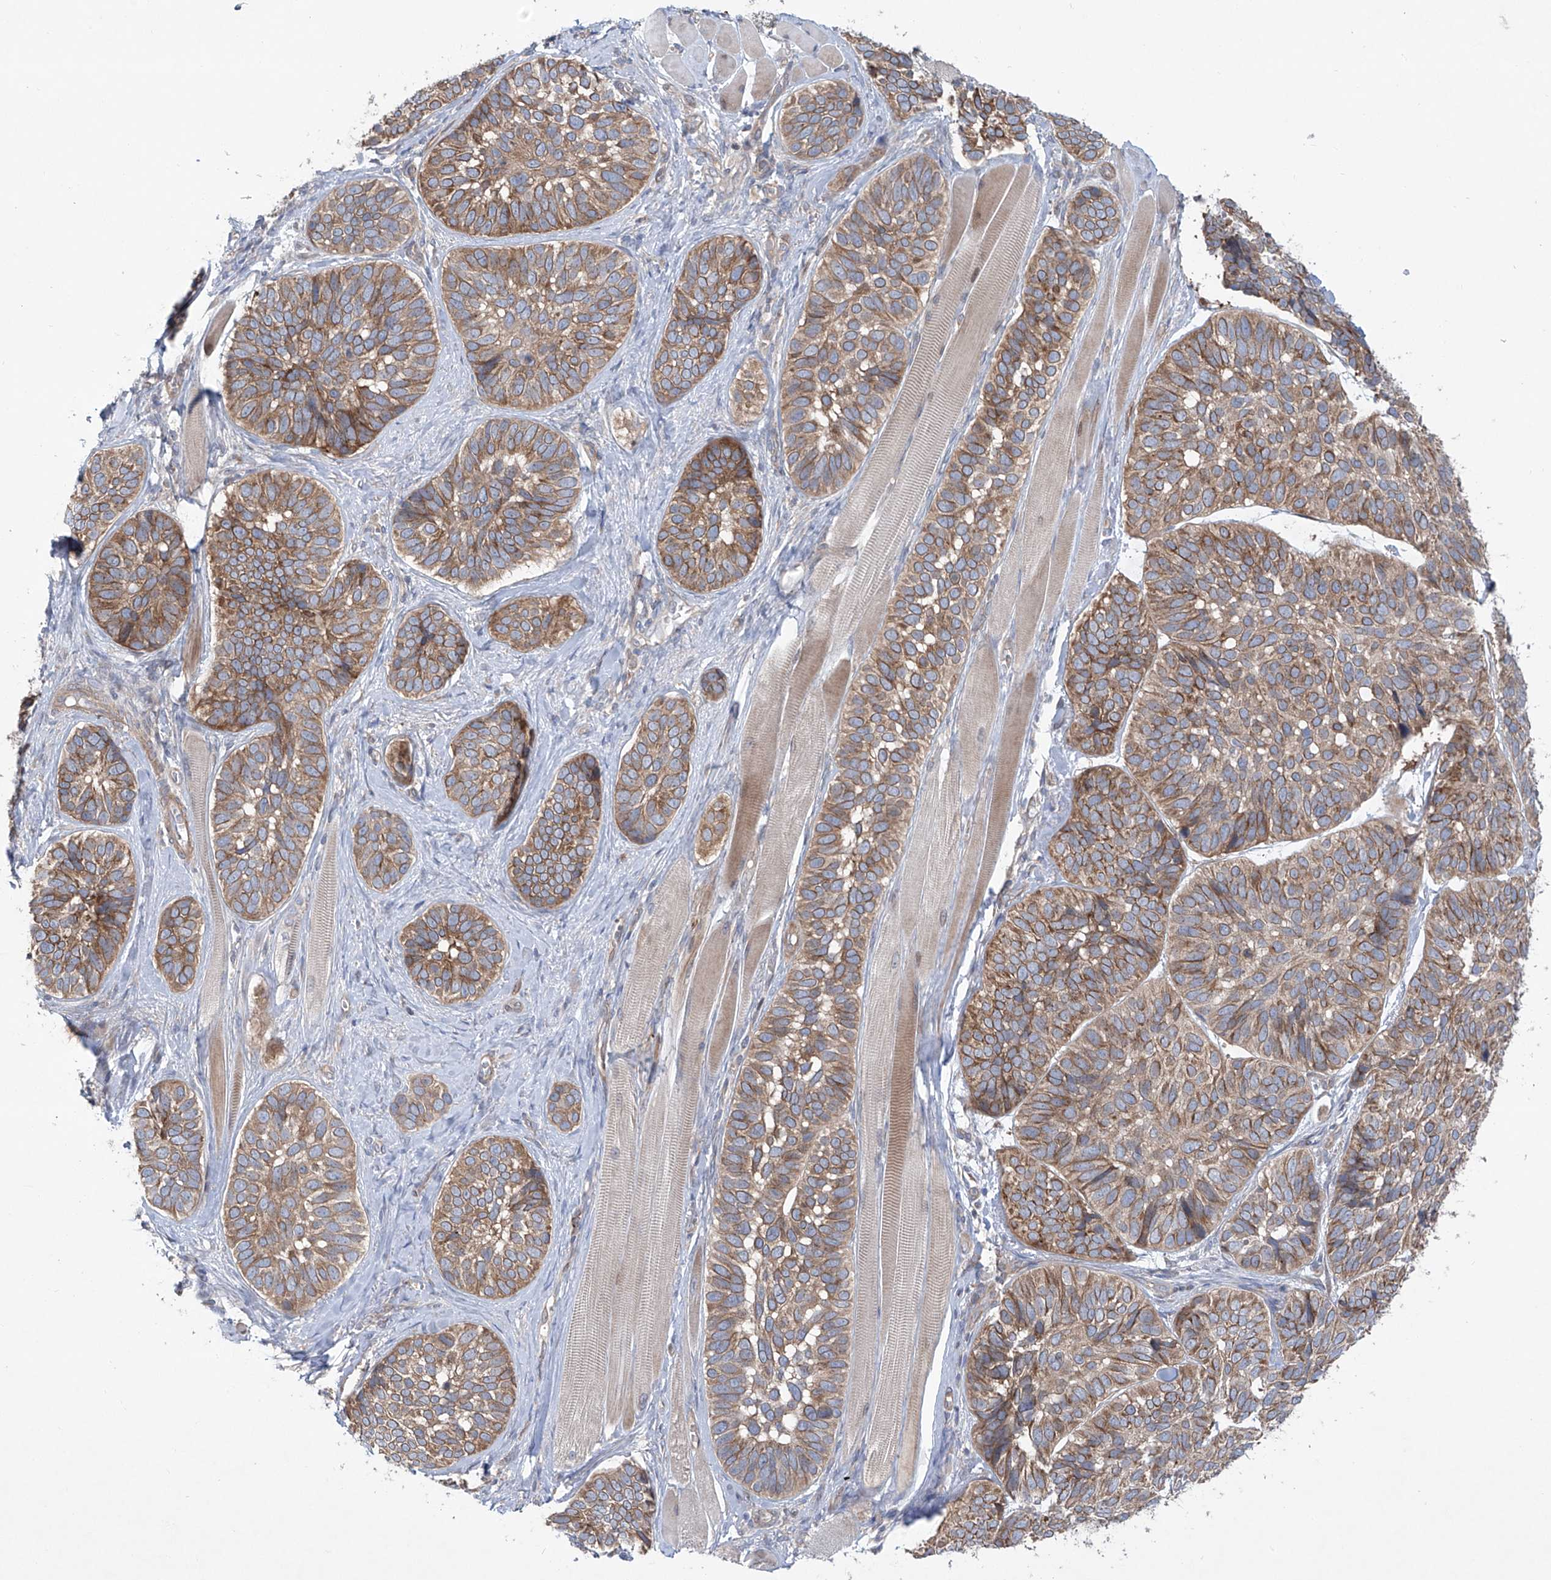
{"staining": {"intensity": "moderate", "quantity": ">75%", "location": "cytoplasmic/membranous"}, "tissue": "skin cancer", "cell_type": "Tumor cells", "image_type": "cancer", "snomed": [{"axis": "morphology", "description": "Basal cell carcinoma"}, {"axis": "topography", "description": "Skin"}], "caption": "IHC histopathology image of neoplastic tissue: human skin basal cell carcinoma stained using immunohistochemistry (IHC) displays medium levels of moderate protein expression localized specifically in the cytoplasmic/membranous of tumor cells, appearing as a cytoplasmic/membranous brown color.", "gene": "KLC4", "patient": {"sex": "male", "age": 62}}